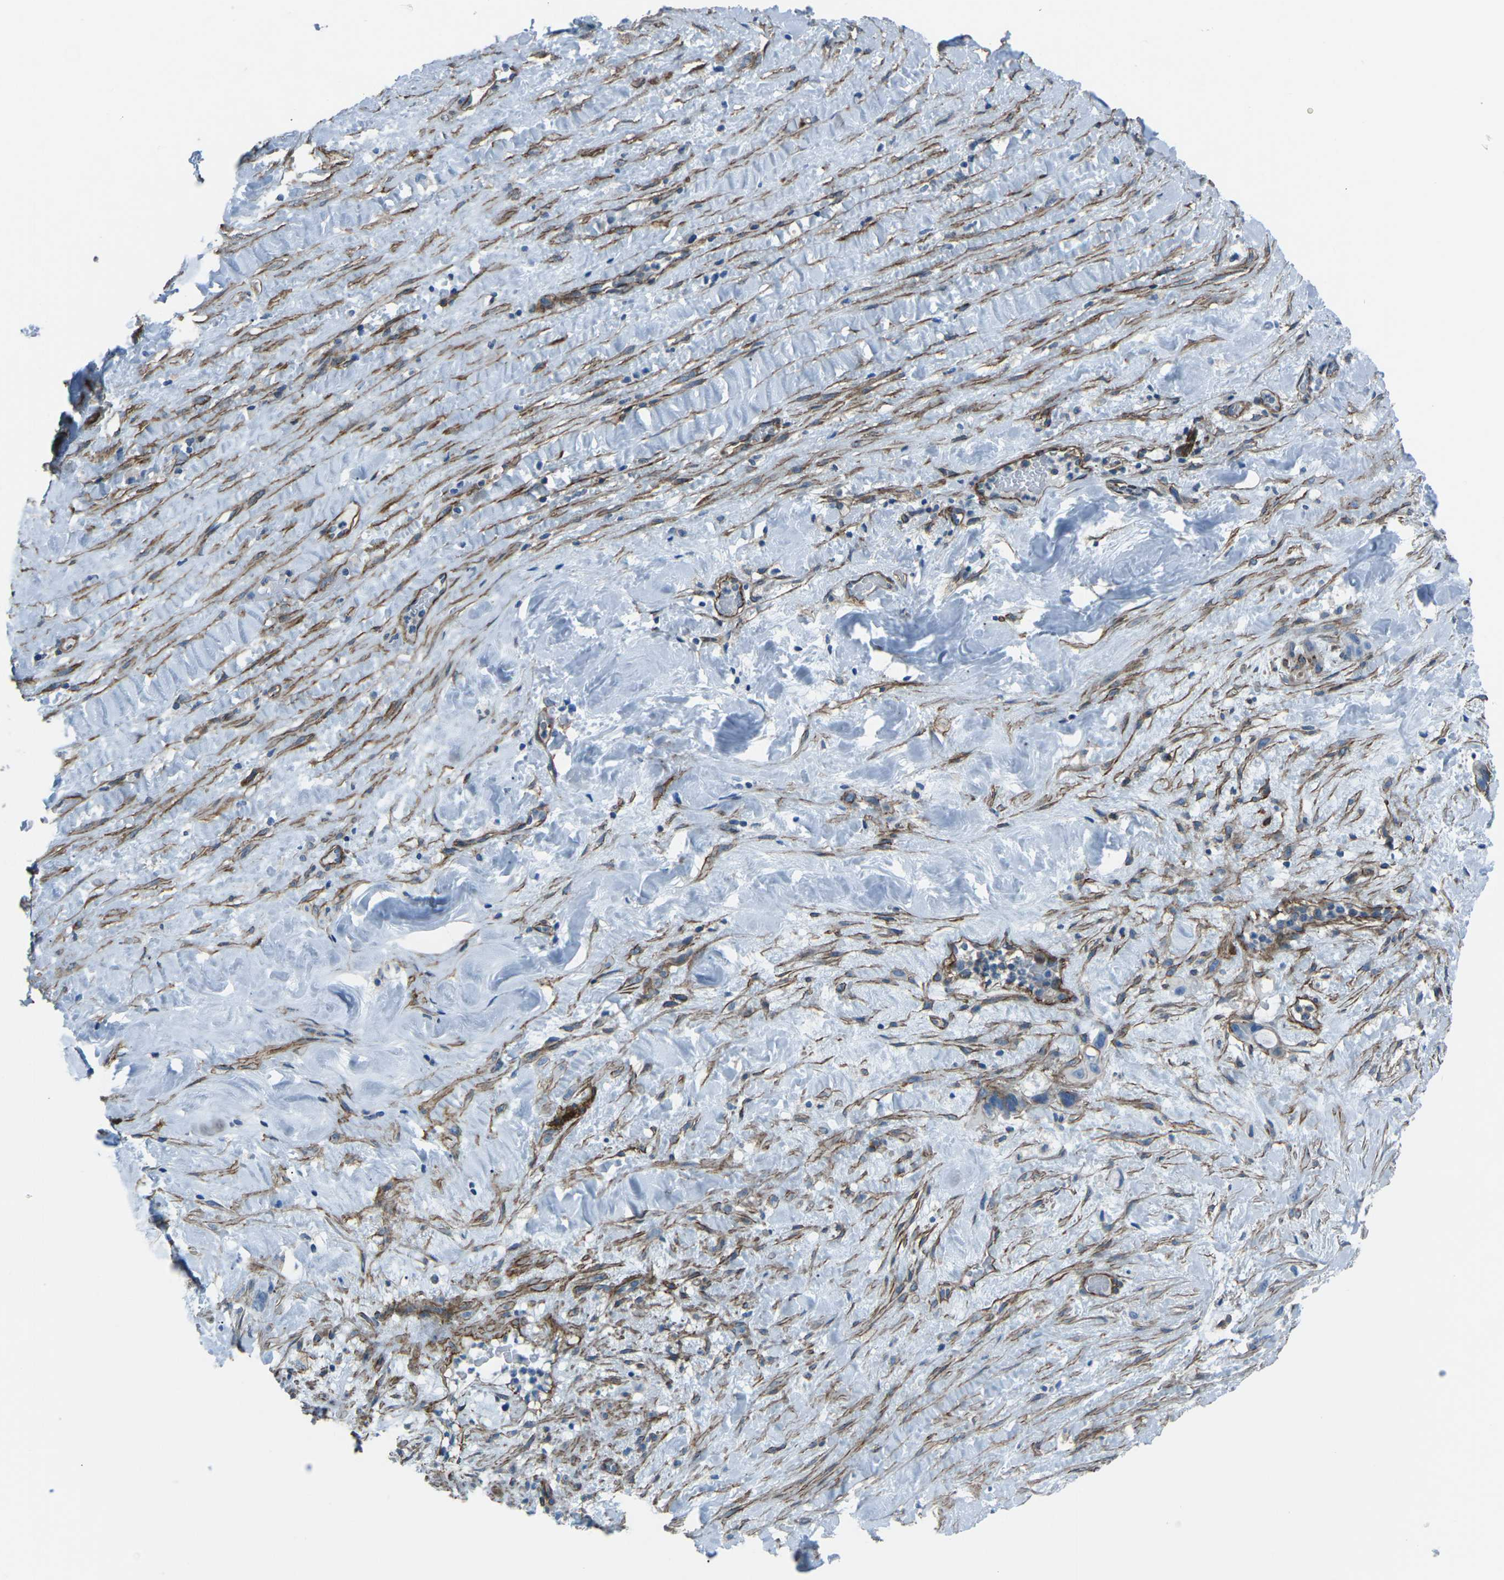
{"staining": {"intensity": "negative", "quantity": "none", "location": "none"}, "tissue": "liver cancer", "cell_type": "Tumor cells", "image_type": "cancer", "snomed": [{"axis": "morphology", "description": "Cholangiocarcinoma"}, {"axis": "topography", "description": "Liver"}], "caption": "Human liver cholangiocarcinoma stained for a protein using immunohistochemistry shows no staining in tumor cells.", "gene": "UTRN", "patient": {"sex": "female", "age": 65}}